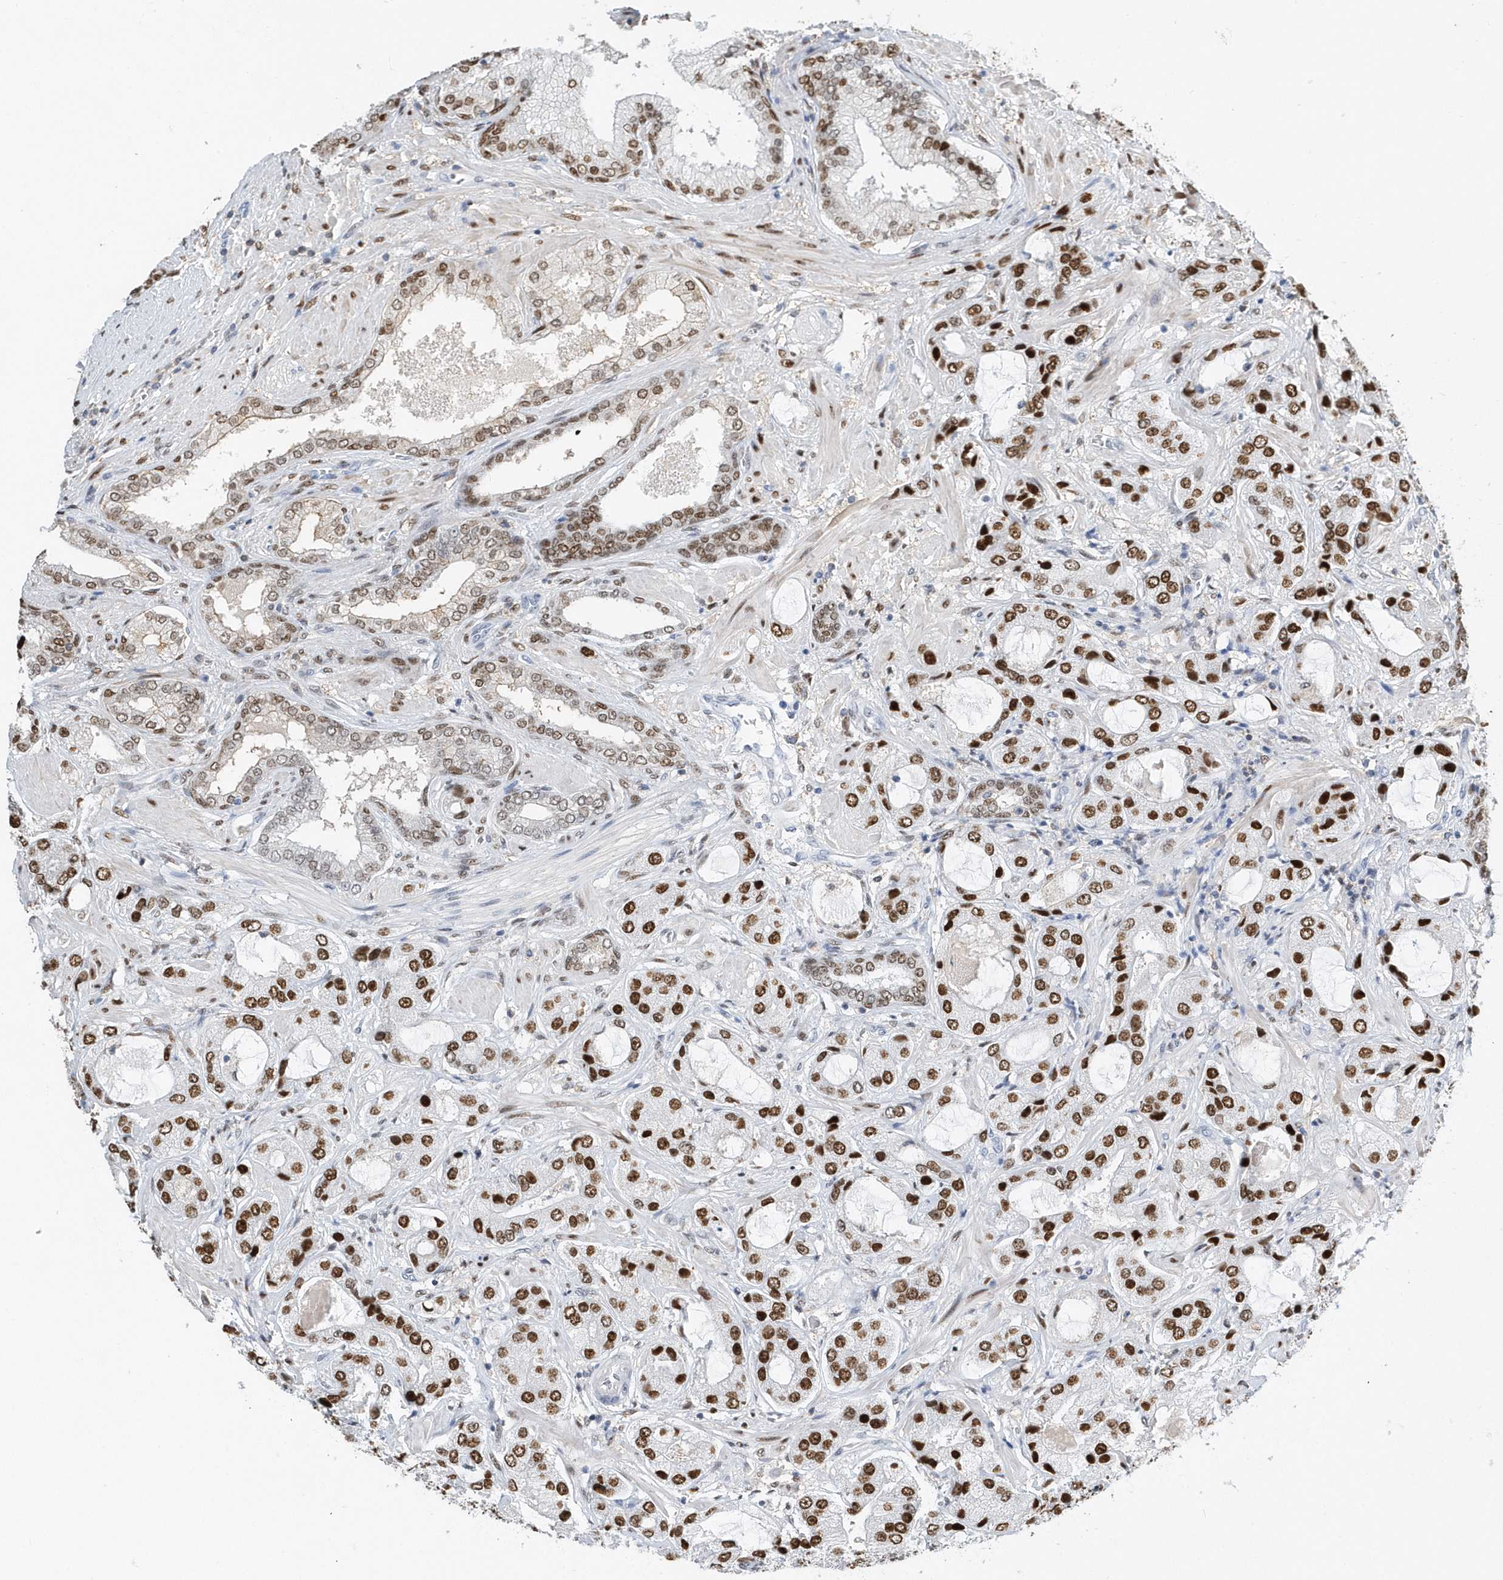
{"staining": {"intensity": "strong", "quantity": ">75%", "location": "nuclear"}, "tissue": "prostate cancer", "cell_type": "Tumor cells", "image_type": "cancer", "snomed": [{"axis": "morphology", "description": "Adenocarcinoma, High grade"}, {"axis": "topography", "description": "Prostate"}], "caption": "High-power microscopy captured an IHC photomicrograph of prostate cancer, revealing strong nuclear staining in approximately >75% of tumor cells. (DAB (3,3'-diaminobenzidine) = brown stain, brightfield microscopy at high magnification).", "gene": "MACROH2A2", "patient": {"sex": "male", "age": 59}}